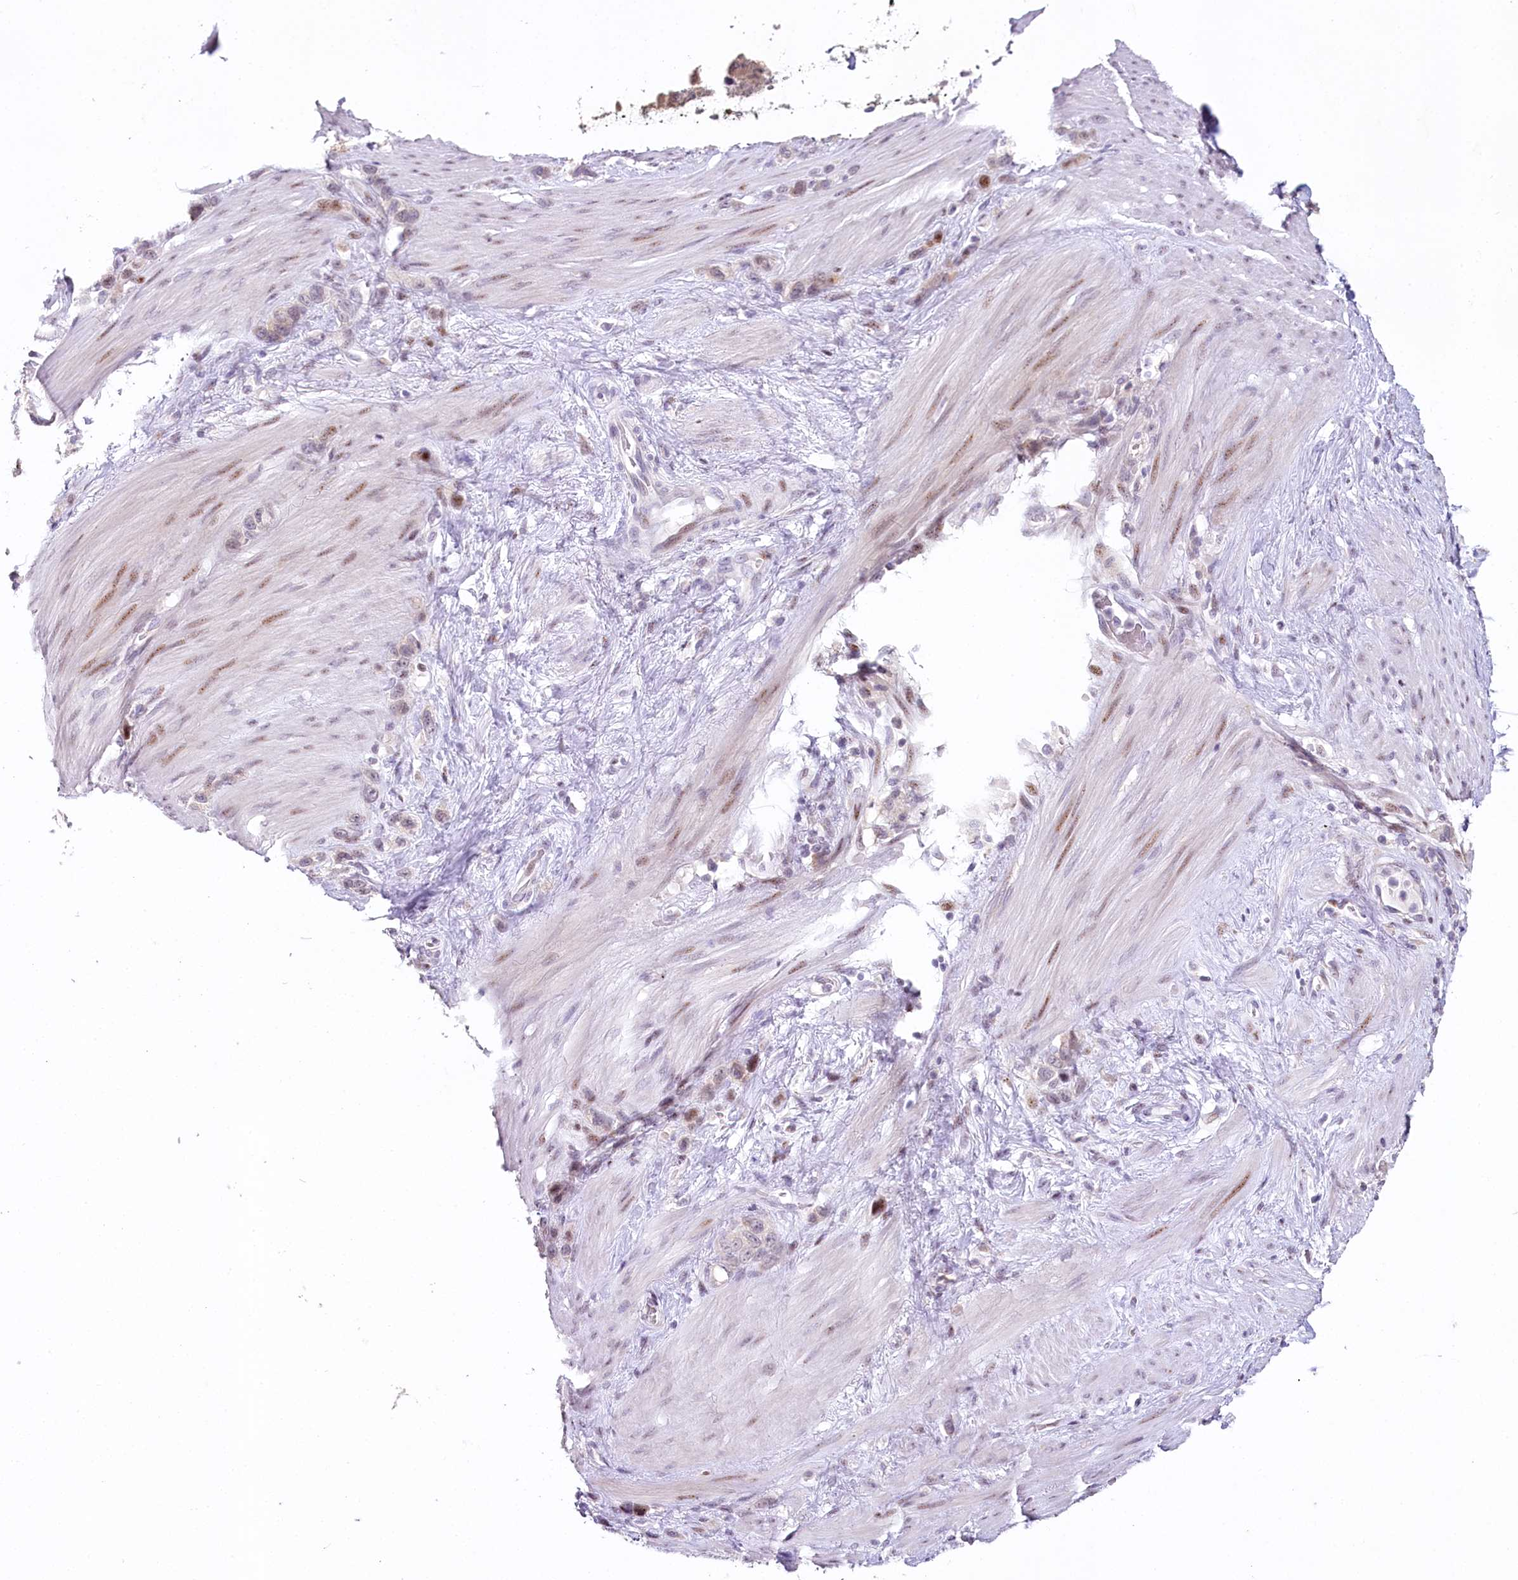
{"staining": {"intensity": "moderate", "quantity": "<25%", "location": "nuclear"}, "tissue": "stomach cancer", "cell_type": "Tumor cells", "image_type": "cancer", "snomed": [{"axis": "morphology", "description": "Adenocarcinoma, NOS"}, {"axis": "morphology", "description": "Adenocarcinoma, High grade"}, {"axis": "topography", "description": "Stomach, upper"}, {"axis": "topography", "description": "Stomach, lower"}], "caption": "Stomach cancer (adenocarcinoma) stained with a protein marker demonstrates moderate staining in tumor cells.", "gene": "HPD", "patient": {"sex": "female", "age": 65}}